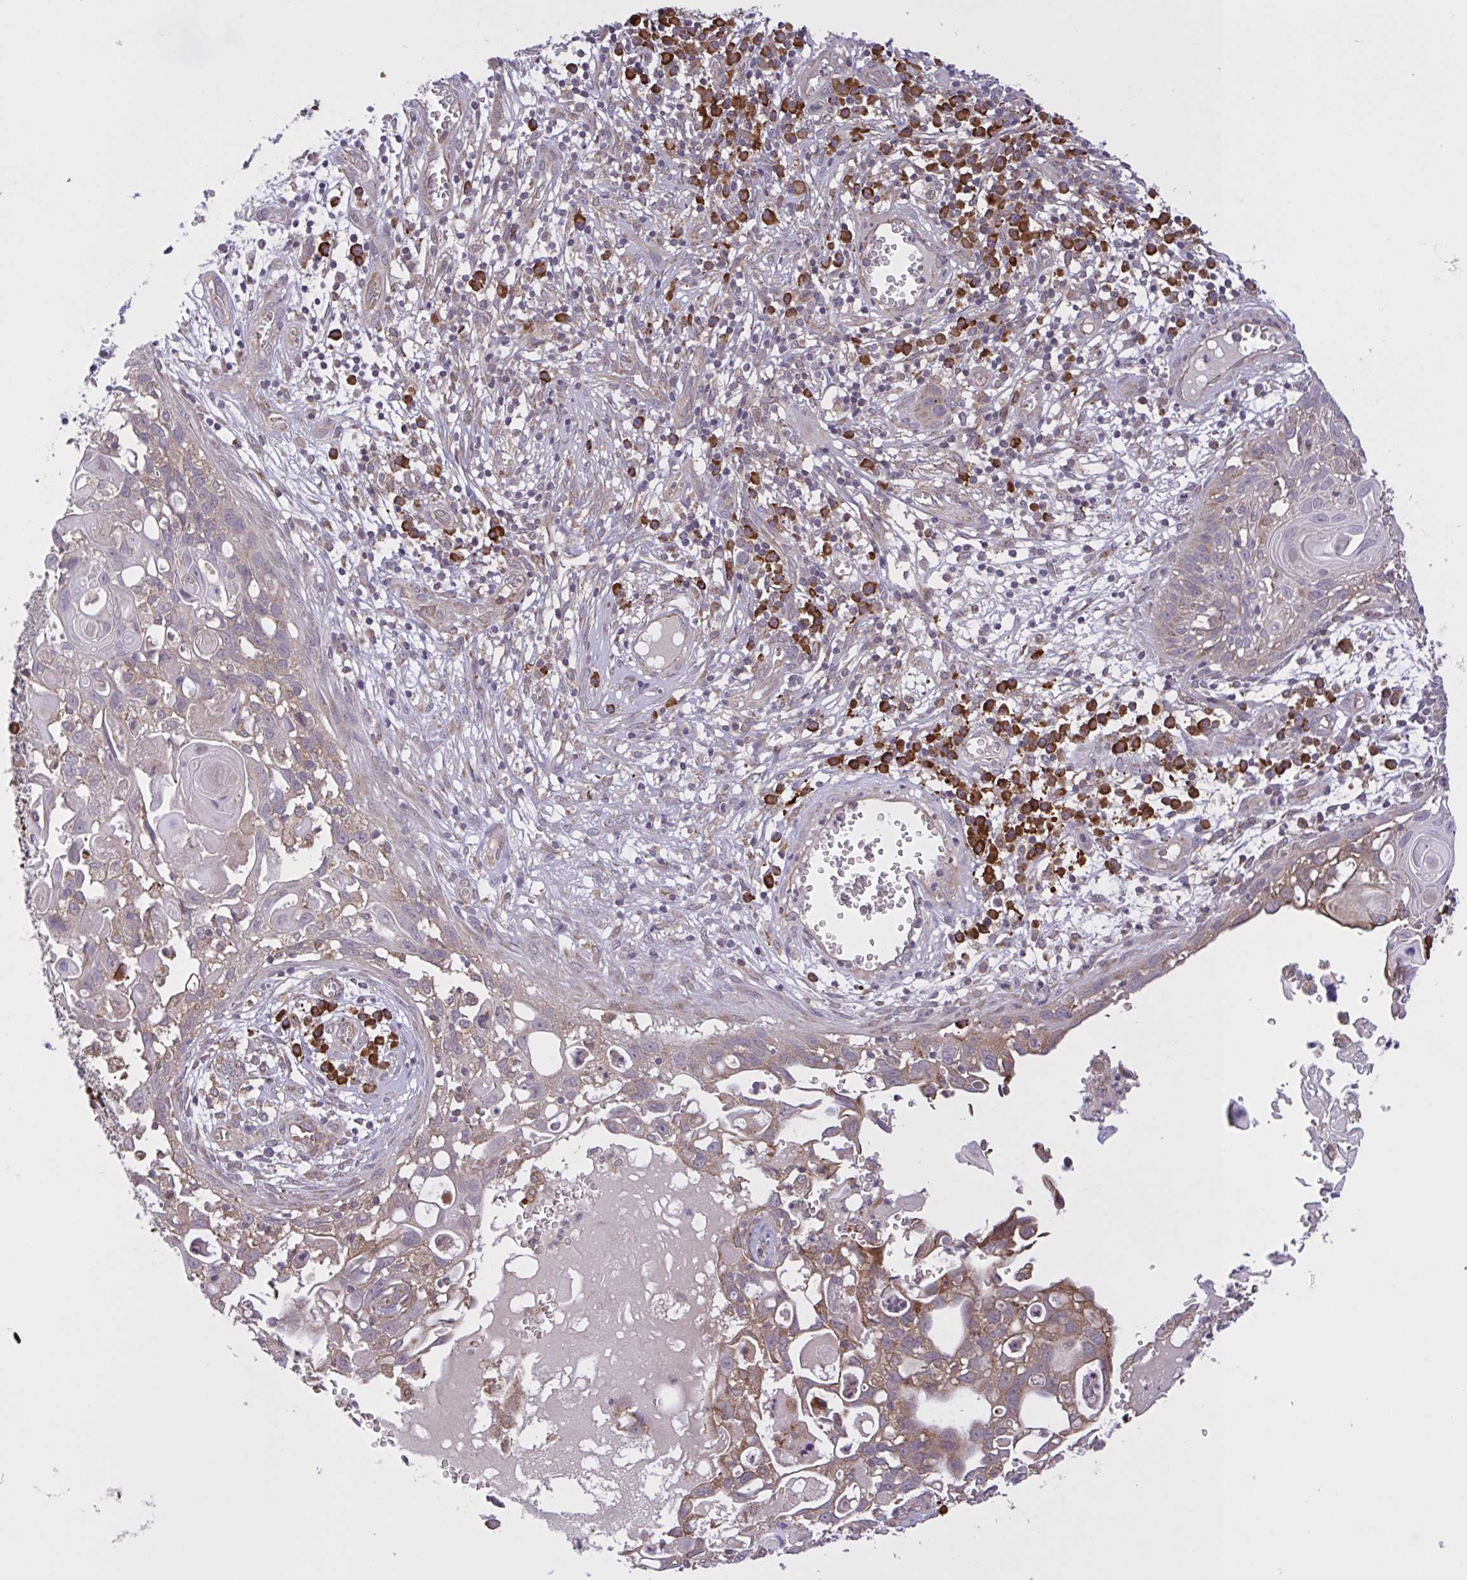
{"staining": {"intensity": "weak", "quantity": "25%-75%", "location": "cytoplasmic/membranous"}, "tissue": "skin cancer", "cell_type": "Tumor cells", "image_type": "cancer", "snomed": [{"axis": "morphology", "description": "Squamous cell carcinoma, NOS"}, {"axis": "topography", "description": "Skin"}, {"axis": "topography", "description": "Vulva"}], "caption": "This histopathology image displays IHC staining of human skin squamous cell carcinoma, with low weak cytoplasmic/membranous staining in approximately 25%-75% of tumor cells.", "gene": "INTS10", "patient": {"sex": "female", "age": 83}}